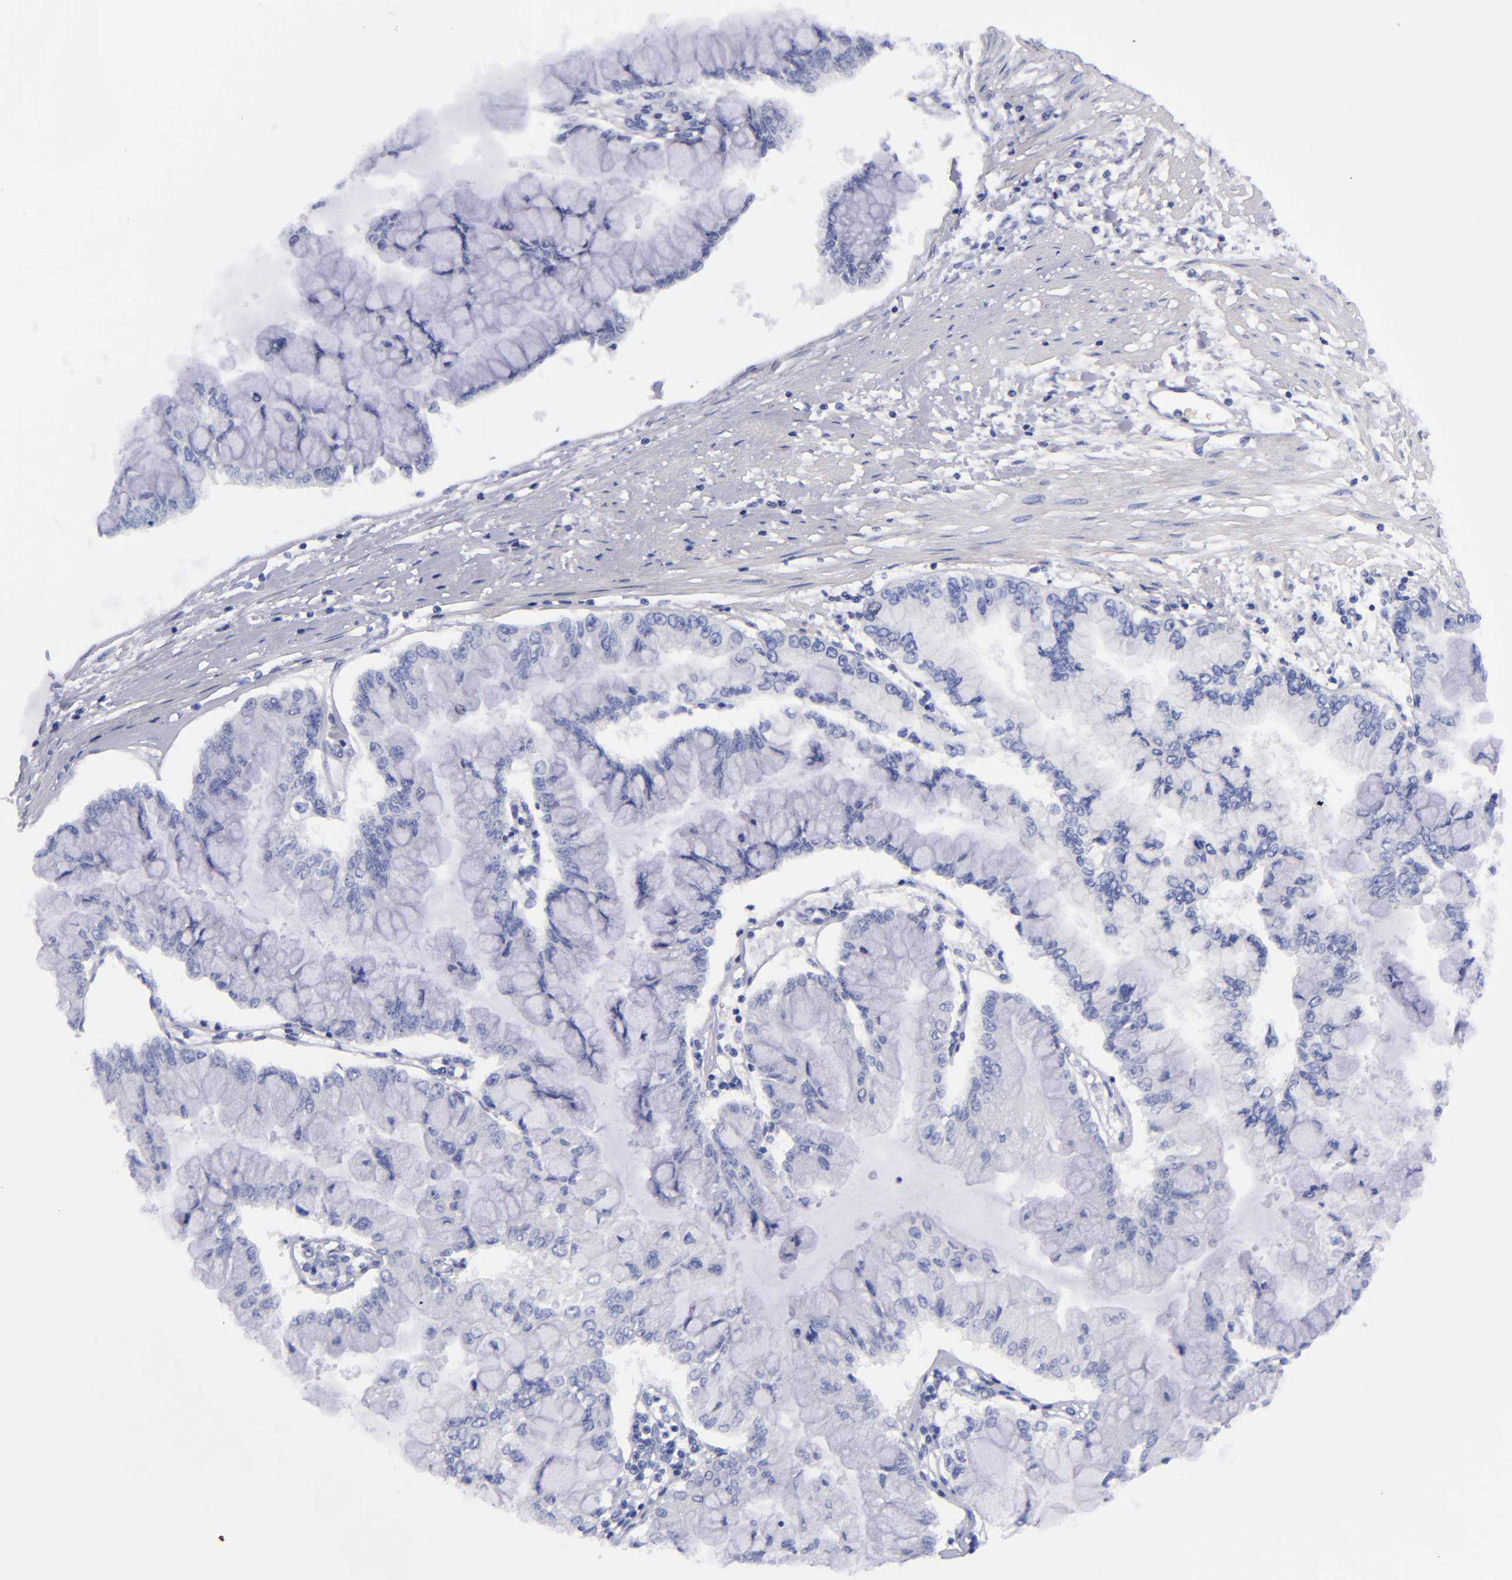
{"staining": {"intensity": "negative", "quantity": "none", "location": "none"}, "tissue": "liver cancer", "cell_type": "Tumor cells", "image_type": "cancer", "snomed": [{"axis": "morphology", "description": "Cholangiocarcinoma"}, {"axis": "topography", "description": "Liver"}], "caption": "Liver cancer (cholangiocarcinoma) was stained to show a protein in brown. There is no significant staining in tumor cells.", "gene": "MCM7", "patient": {"sex": "female", "age": 79}}